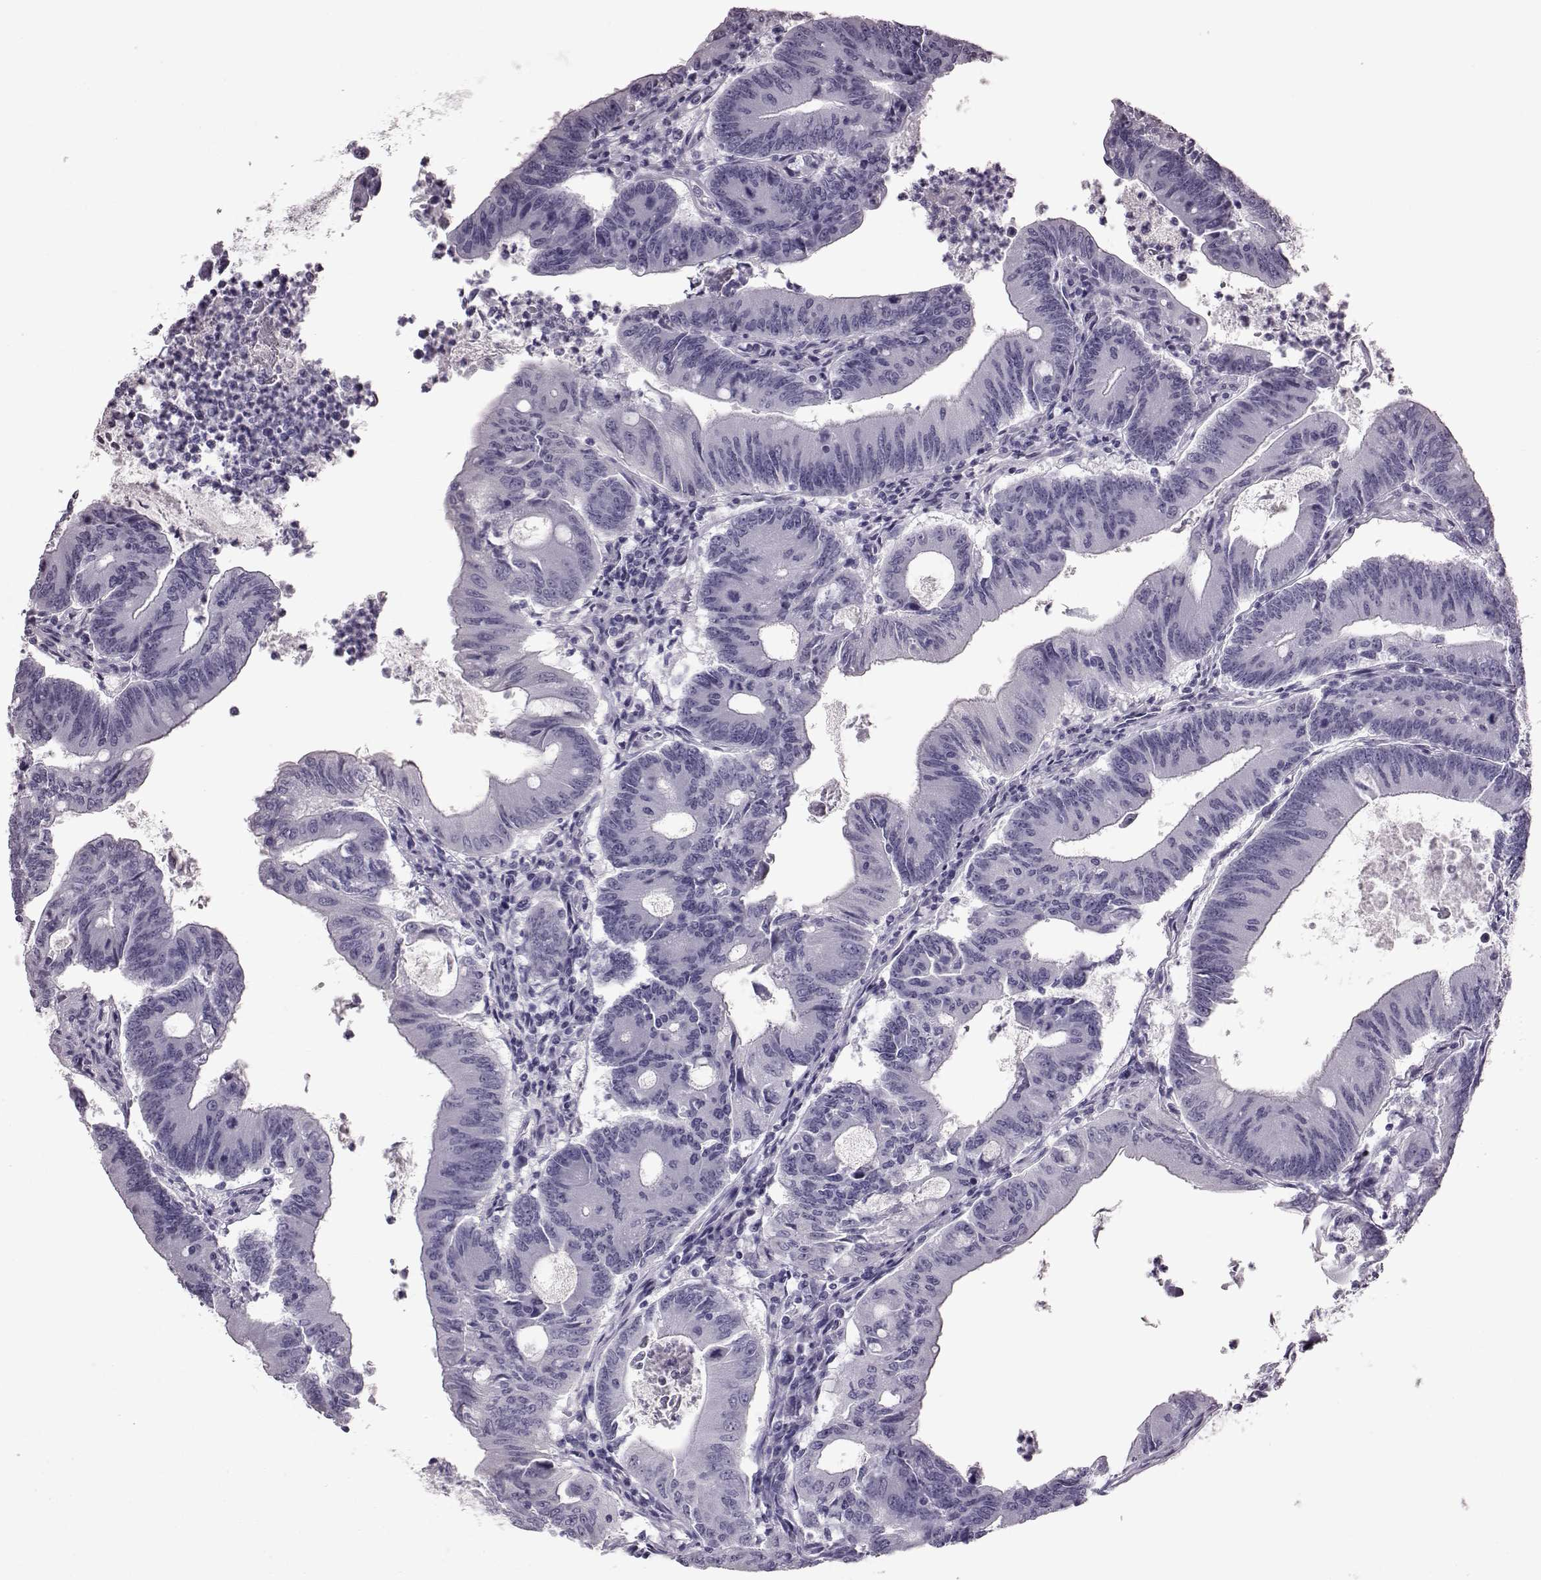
{"staining": {"intensity": "negative", "quantity": "none", "location": "none"}, "tissue": "colorectal cancer", "cell_type": "Tumor cells", "image_type": "cancer", "snomed": [{"axis": "morphology", "description": "Adenocarcinoma, NOS"}, {"axis": "topography", "description": "Colon"}], "caption": "This histopathology image is of adenocarcinoma (colorectal) stained with immunohistochemistry (IHC) to label a protein in brown with the nuclei are counter-stained blue. There is no expression in tumor cells. (Stains: DAB (3,3'-diaminobenzidine) immunohistochemistry with hematoxylin counter stain, Microscopy: brightfield microscopy at high magnification).", "gene": "TCHHL1", "patient": {"sex": "female", "age": 70}}